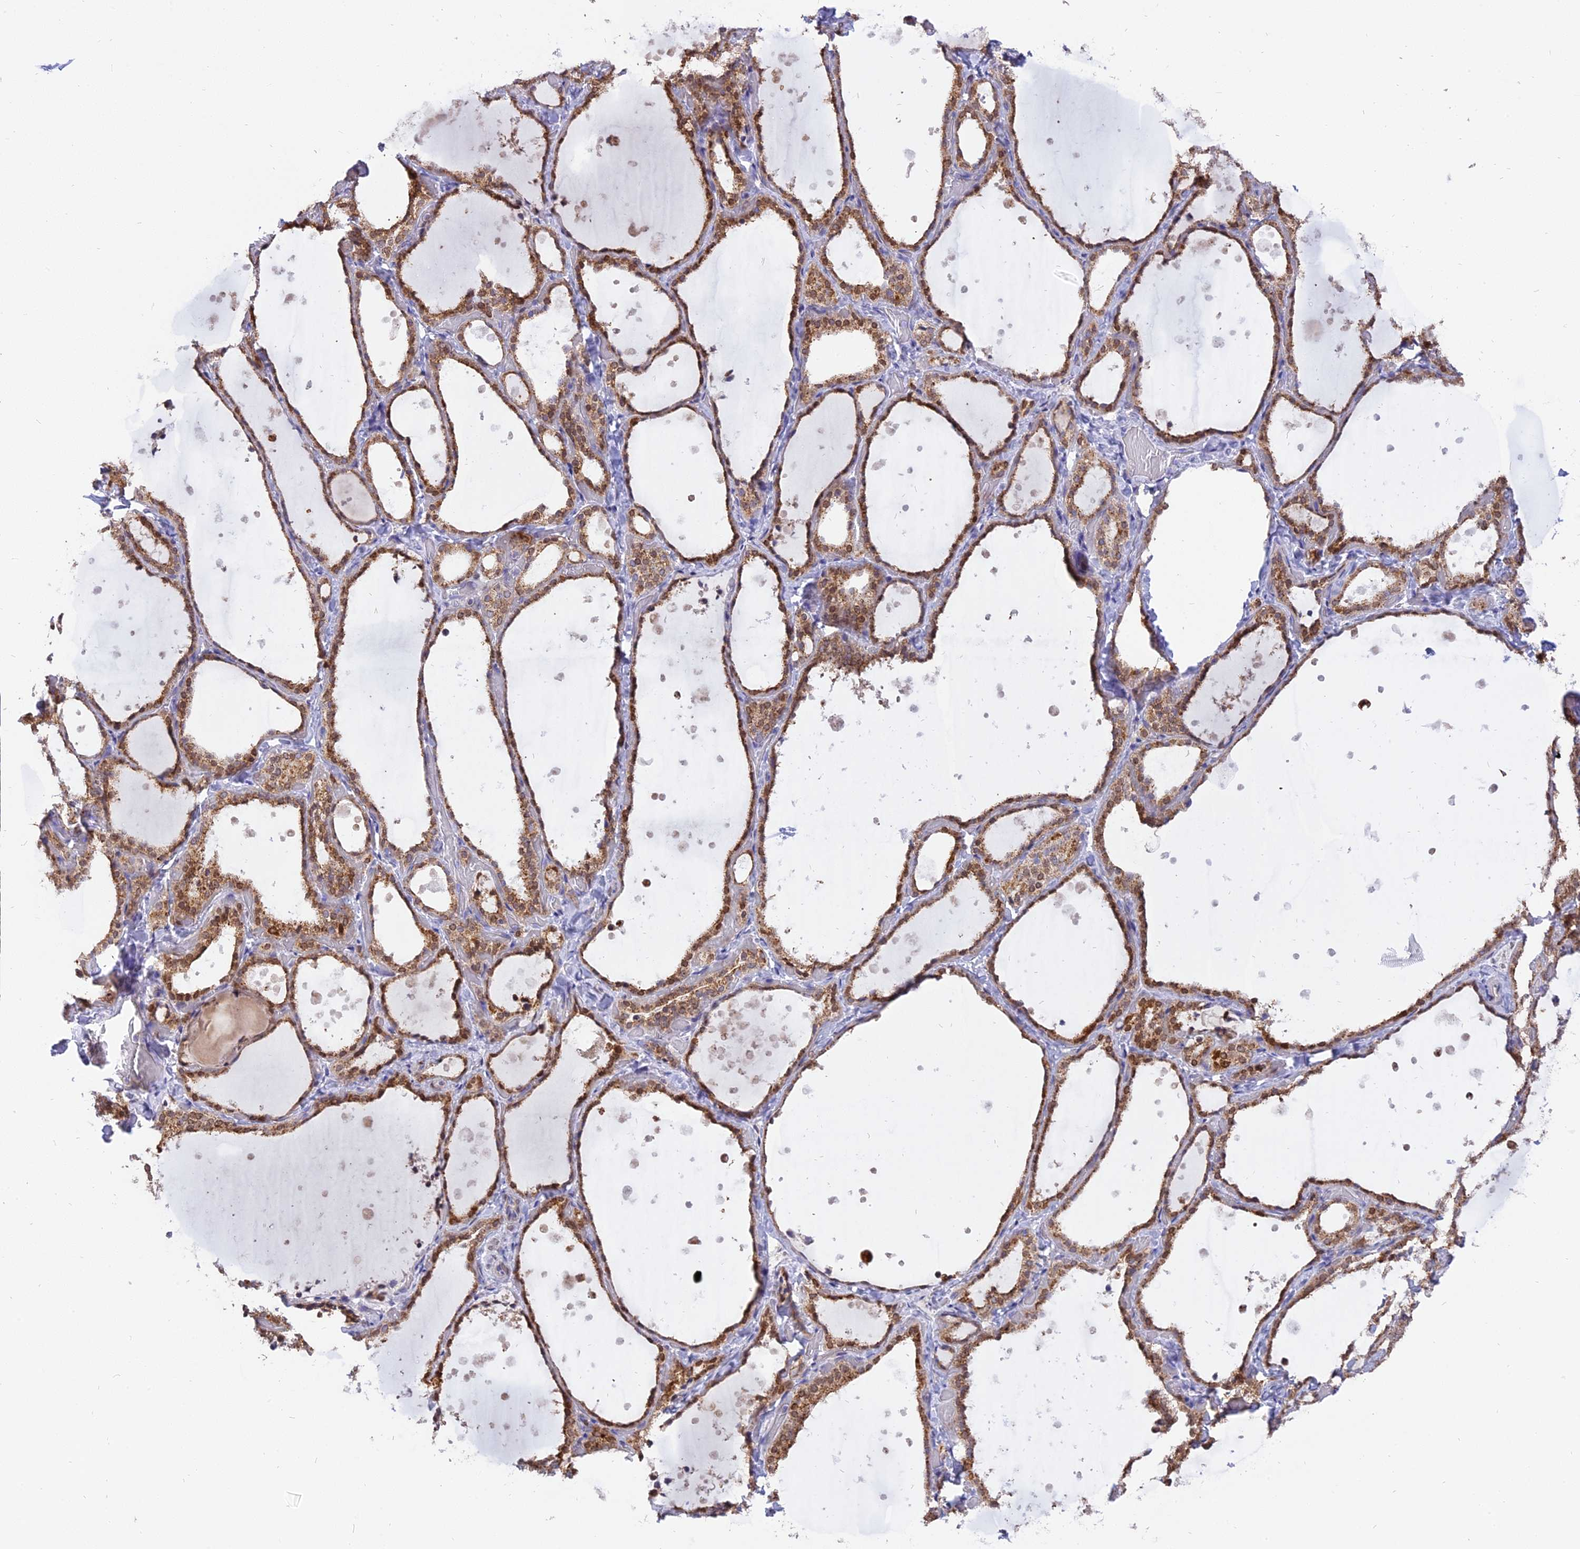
{"staining": {"intensity": "moderate", "quantity": ">75%", "location": "cytoplasmic/membranous,nuclear"}, "tissue": "thyroid gland", "cell_type": "Glandular cells", "image_type": "normal", "snomed": [{"axis": "morphology", "description": "Normal tissue, NOS"}, {"axis": "topography", "description": "Thyroid gland"}], "caption": "Immunohistochemistry (IHC) photomicrograph of benign thyroid gland: human thyroid gland stained using immunohistochemistry exhibits medium levels of moderate protein expression localized specifically in the cytoplasmic/membranous,nuclear of glandular cells, appearing as a cytoplasmic/membranous,nuclear brown color.", "gene": "CENPV", "patient": {"sex": "female", "age": 44}}